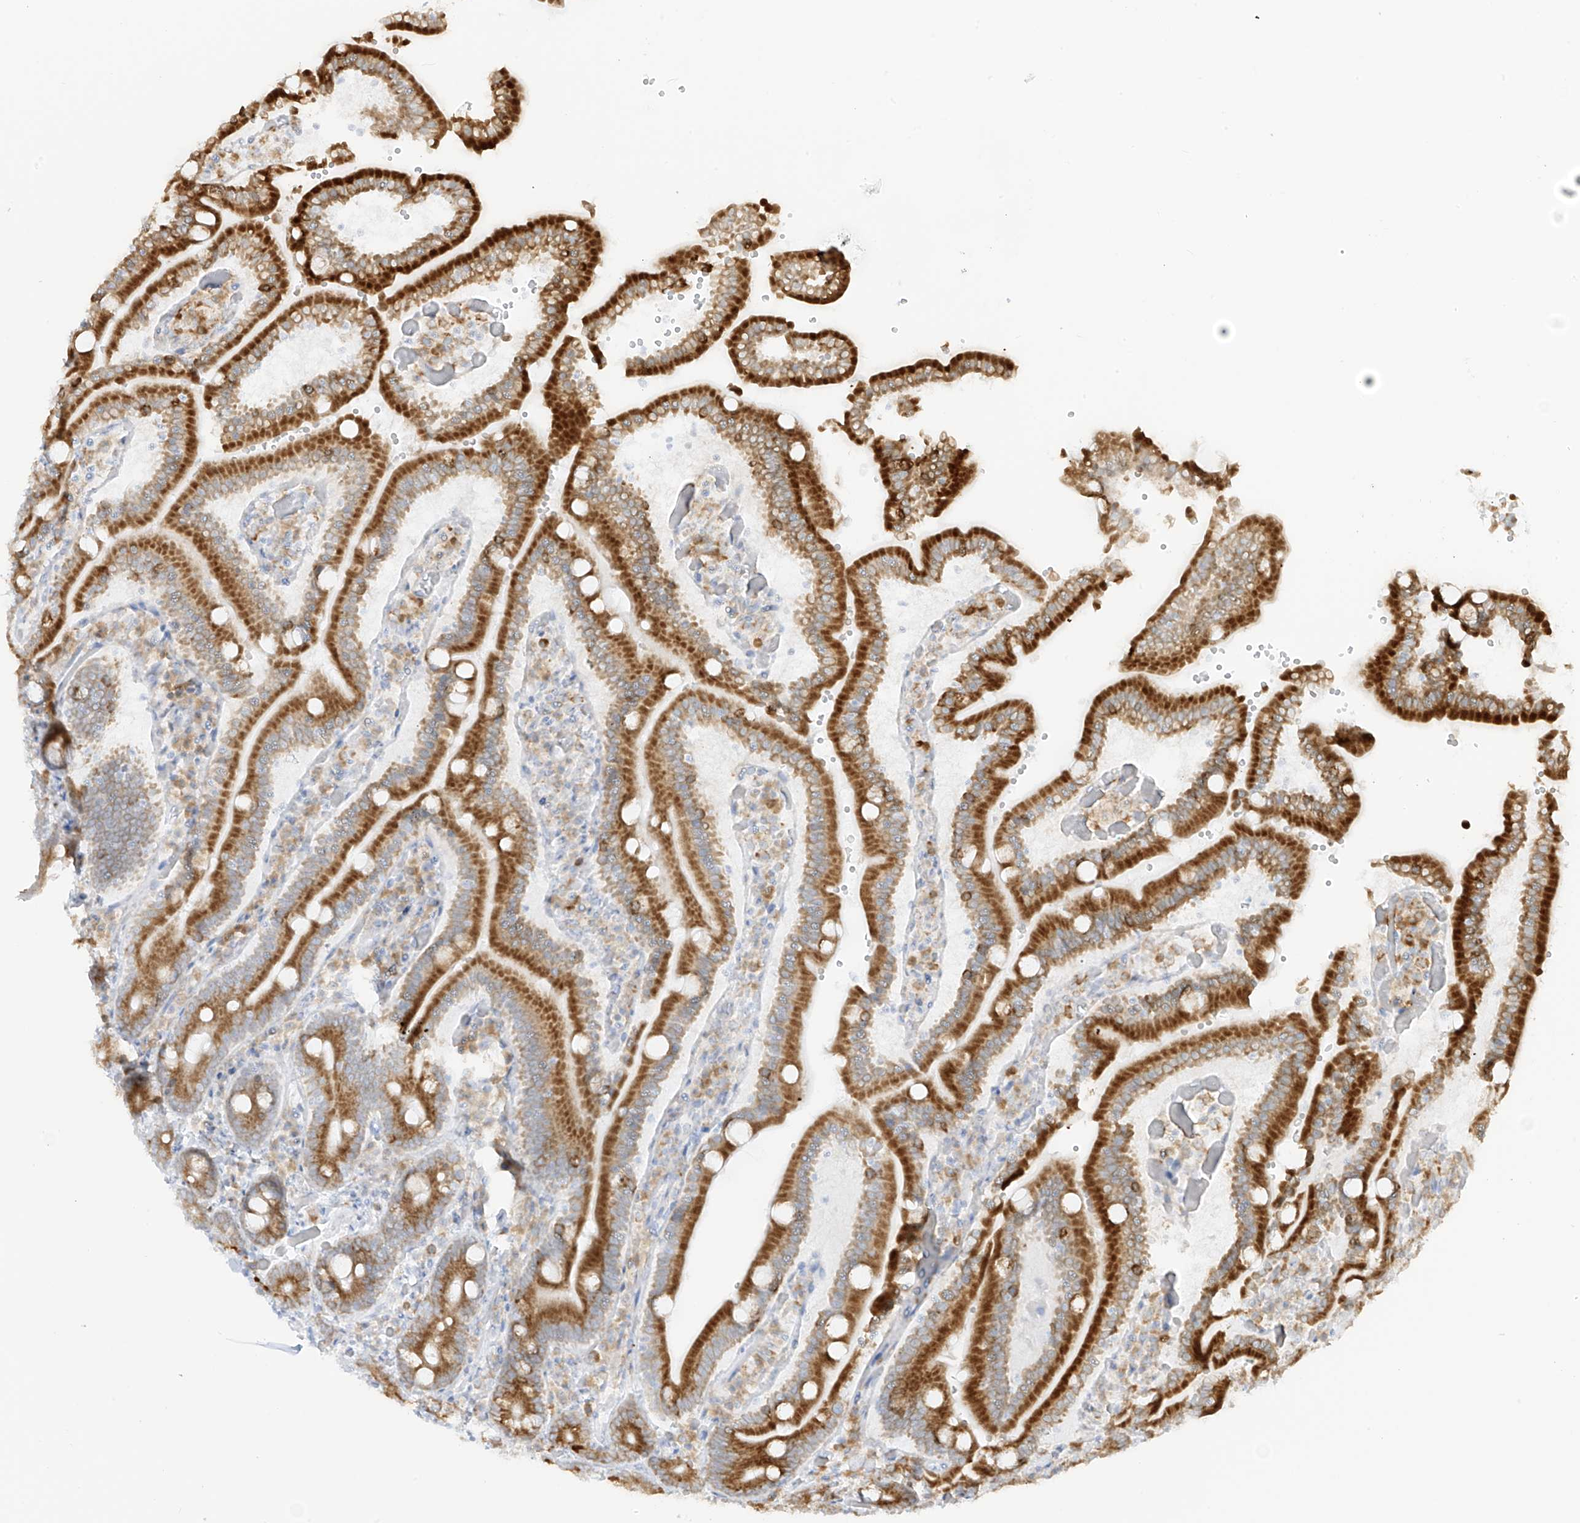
{"staining": {"intensity": "strong", "quantity": ">75%", "location": "cytoplasmic/membranous"}, "tissue": "duodenum", "cell_type": "Glandular cells", "image_type": "normal", "snomed": [{"axis": "morphology", "description": "Normal tissue, NOS"}, {"axis": "topography", "description": "Duodenum"}], "caption": "Strong cytoplasmic/membranous staining for a protein is seen in approximately >75% of glandular cells of normal duodenum using IHC.", "gene": "LRRC59", "patient": {"sex": "female", "age": 62}}